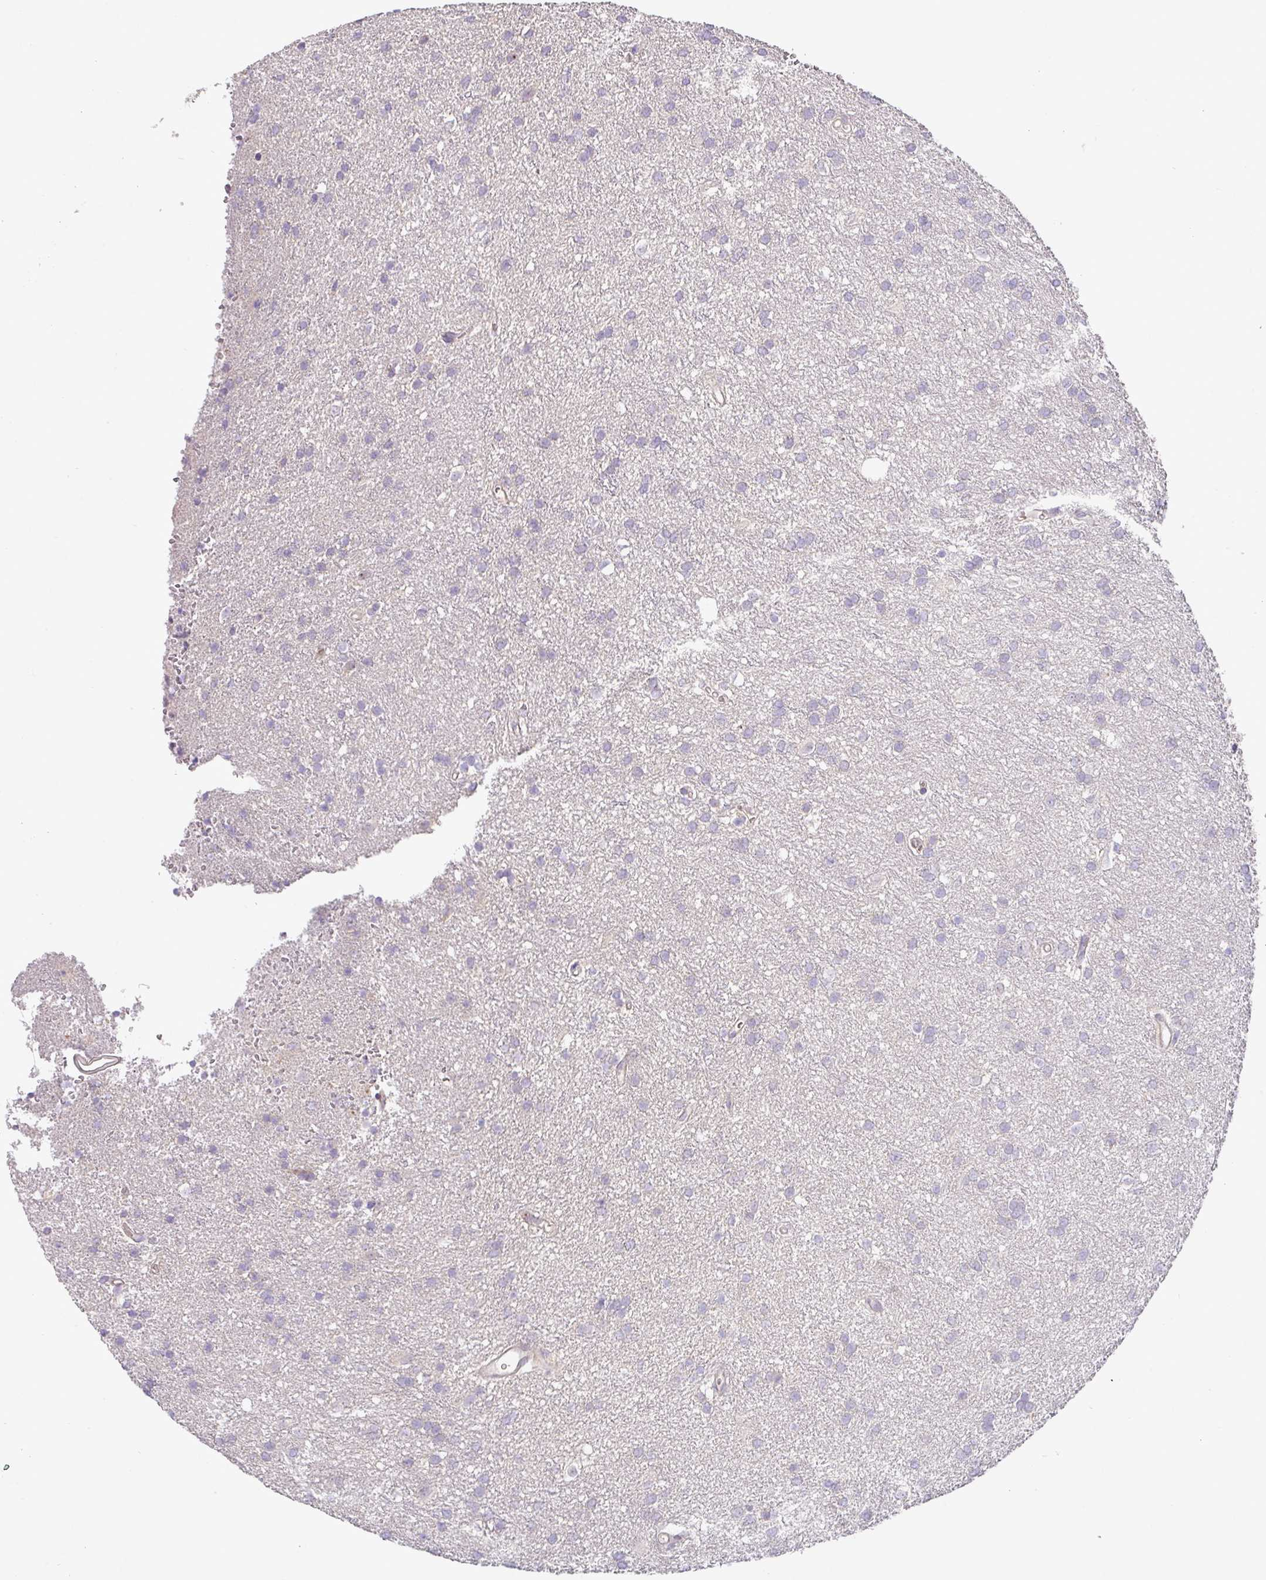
{"staining": {"intensity": "negative", "quantity": "none", "location": "none"}, "tissue": "glioma", "cell_type": "Tumor cells", "image_type": "cancer", "snomed": [{"axis": "morphology", "description": "Glioma, malignant, Low grade"}, {"axis": "topography", "description": "Brain"}], "caption": "An immunohistochemistry histopathology image of glioma is shown. There is no staining in tumor cells of glioma.", "gene": "HOXC13", "patient": {"sex": "female", "age": 33}}